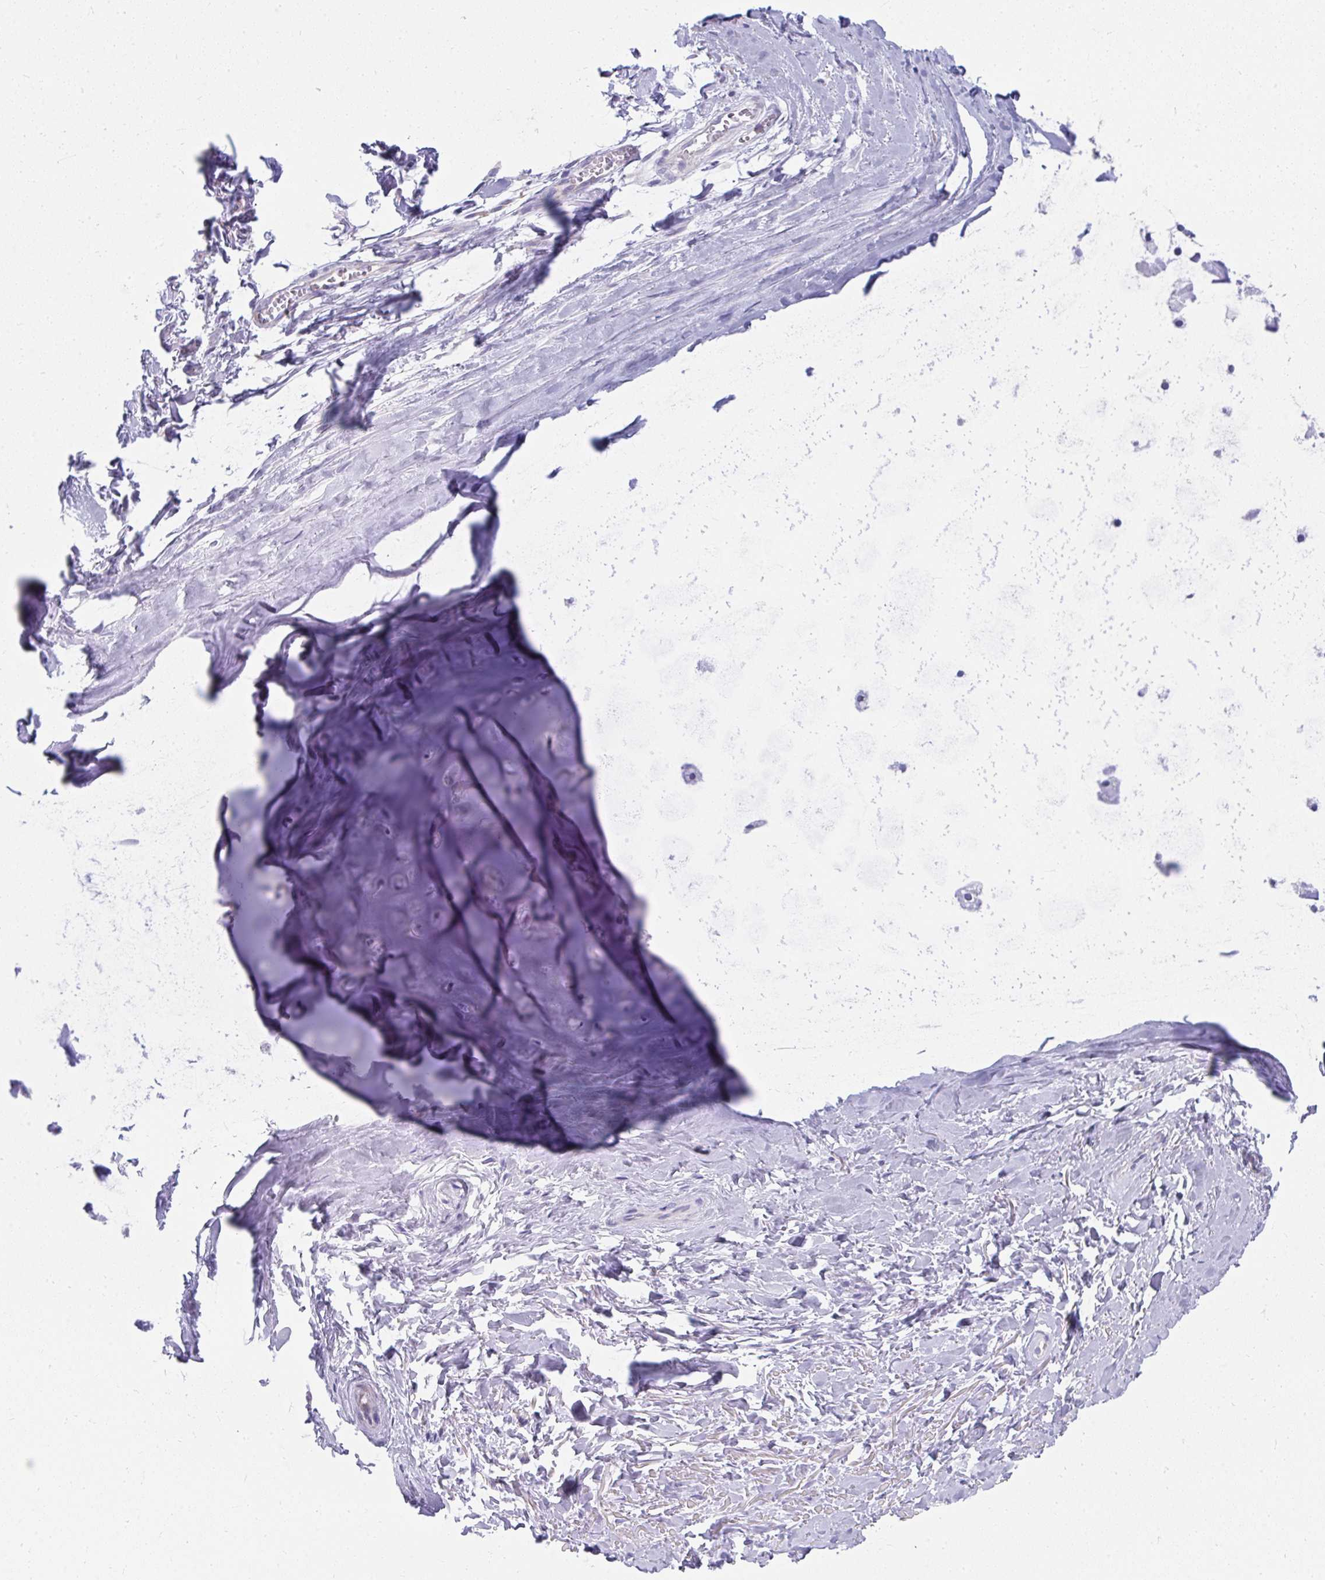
{"staining": {"intensity": "negative", "quantity": "none", "location": "none"}, "tissue": "adipose tissue", "cell_type": "Adipocytes", "image_type": "normal", "snomed": [{"axis": "morphology", "description": "Normal tissue, NOS"}, {"axis": "topography", "description": "Cartilage tissue"}, {"axis": "topography", "description": "Nasopharynx"}, {"axis": "topography", "description": "Thyroid gland"}], "caption": "Human adipose tissue stained for a protein using immunohistochemistry displays no expression in adipocytes.", "gene": "SLC6A1", "patient": {"sex": "male", "age": 63}}